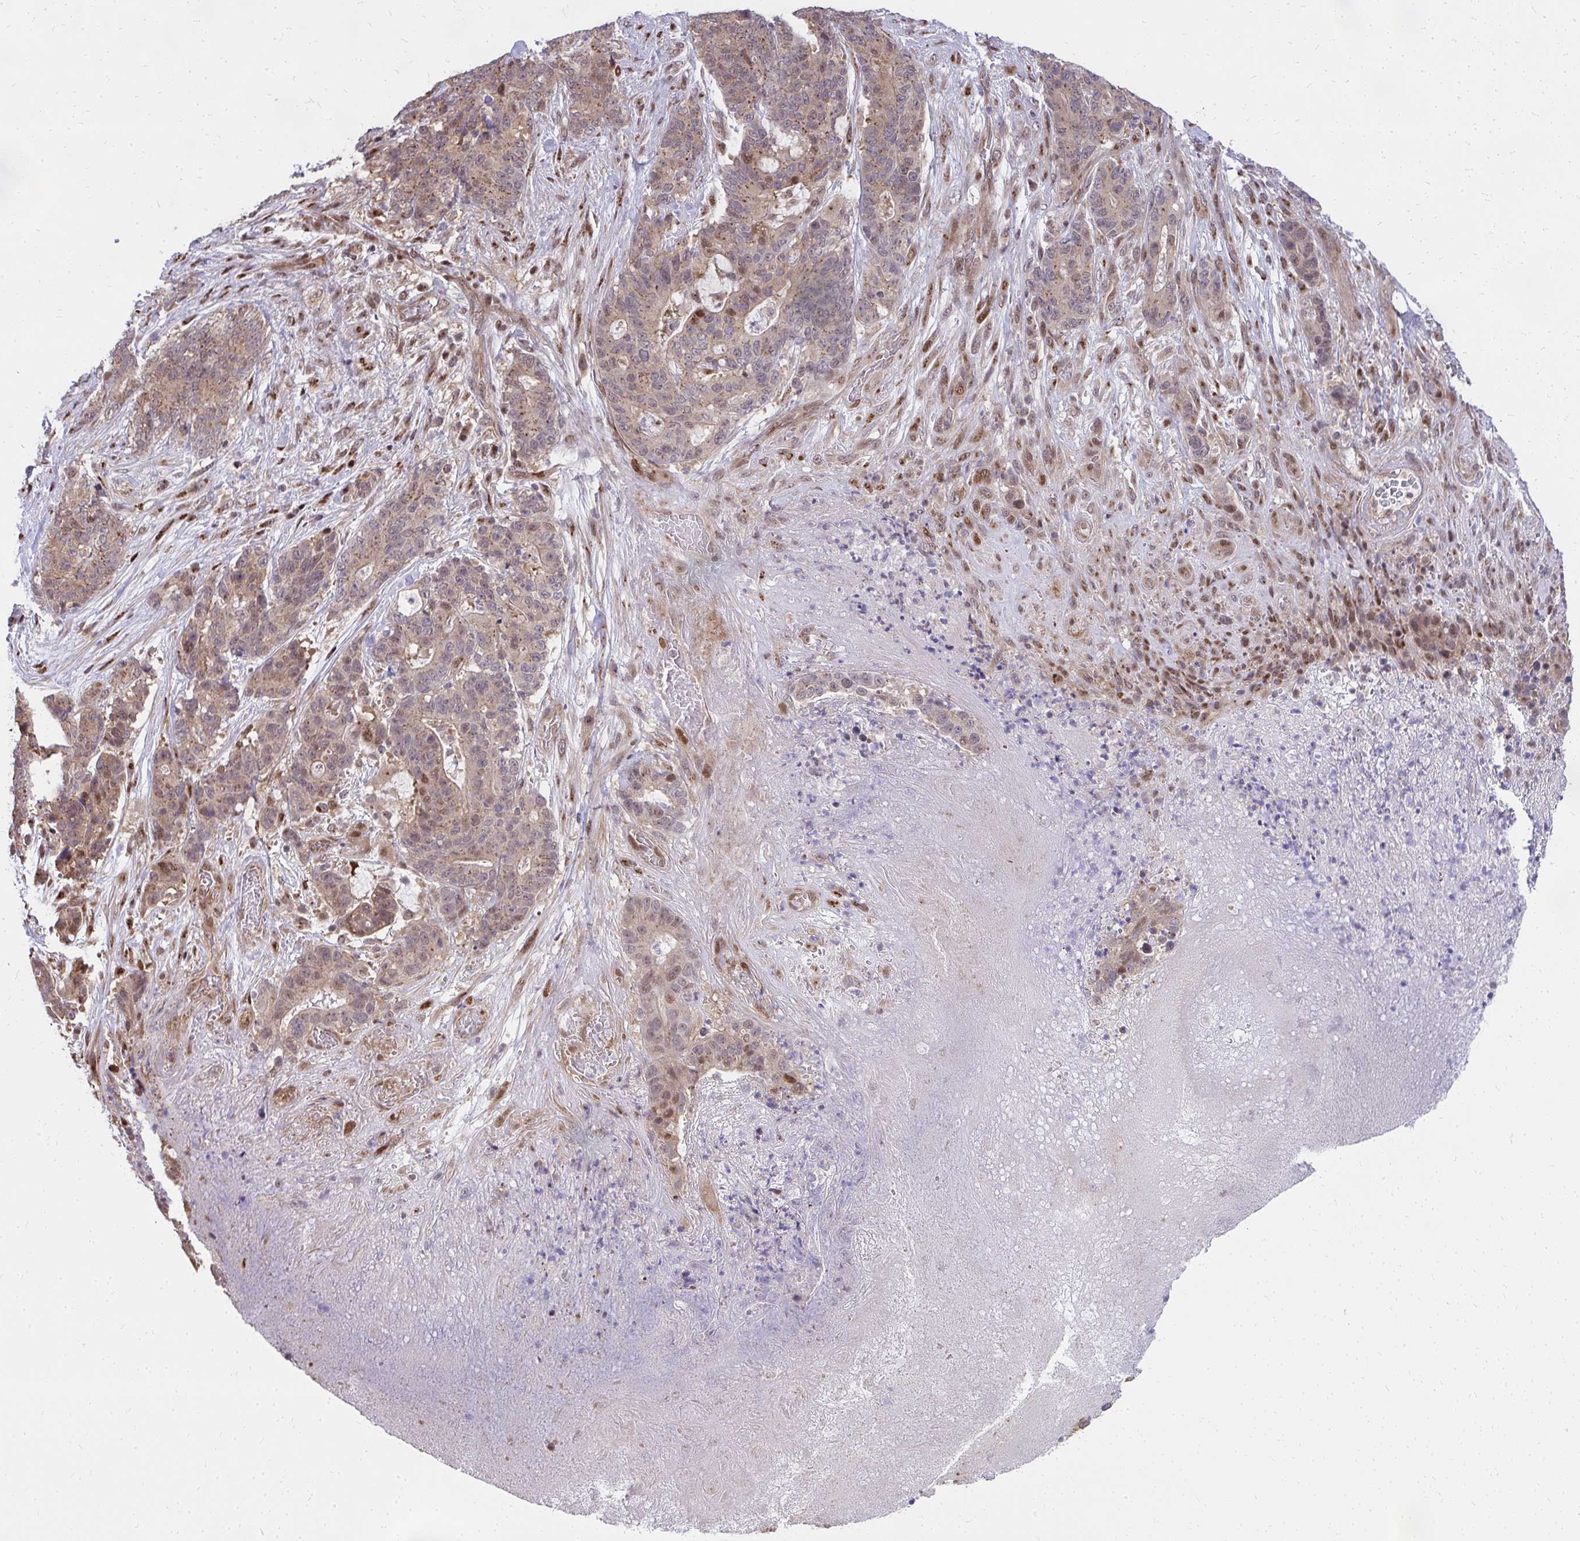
{"staining": {"intensity": "moderate", "quantity": "<25%", "location": "cytoplasmic/membranous,nuclear"}, "tissue": "stomach cancer", "cell_type": "Tumor cells", "image_type": "cancer", "snomed": [{"axis": "morphology", "description": "Normal tissue, NOS"}, {"axis": "morphology", "description": "Adenocarcinoma, NOS"}, {"axis": "topography", "description": "Stomach"}], "caption": "Protein positivity by IHC displays moderate cytoplasmic/membranous and nuclear expression in approximately <25% of tumor cells in stomach cancer (adenocarcinoma). The staining was performed using DAB to visualize the protein expression in brown, while the nuclei were stained in blue with hematoxylin (Magnification: 20x).", "gene": "PIGY", "patient": {"sex": "female", "age": 64}}